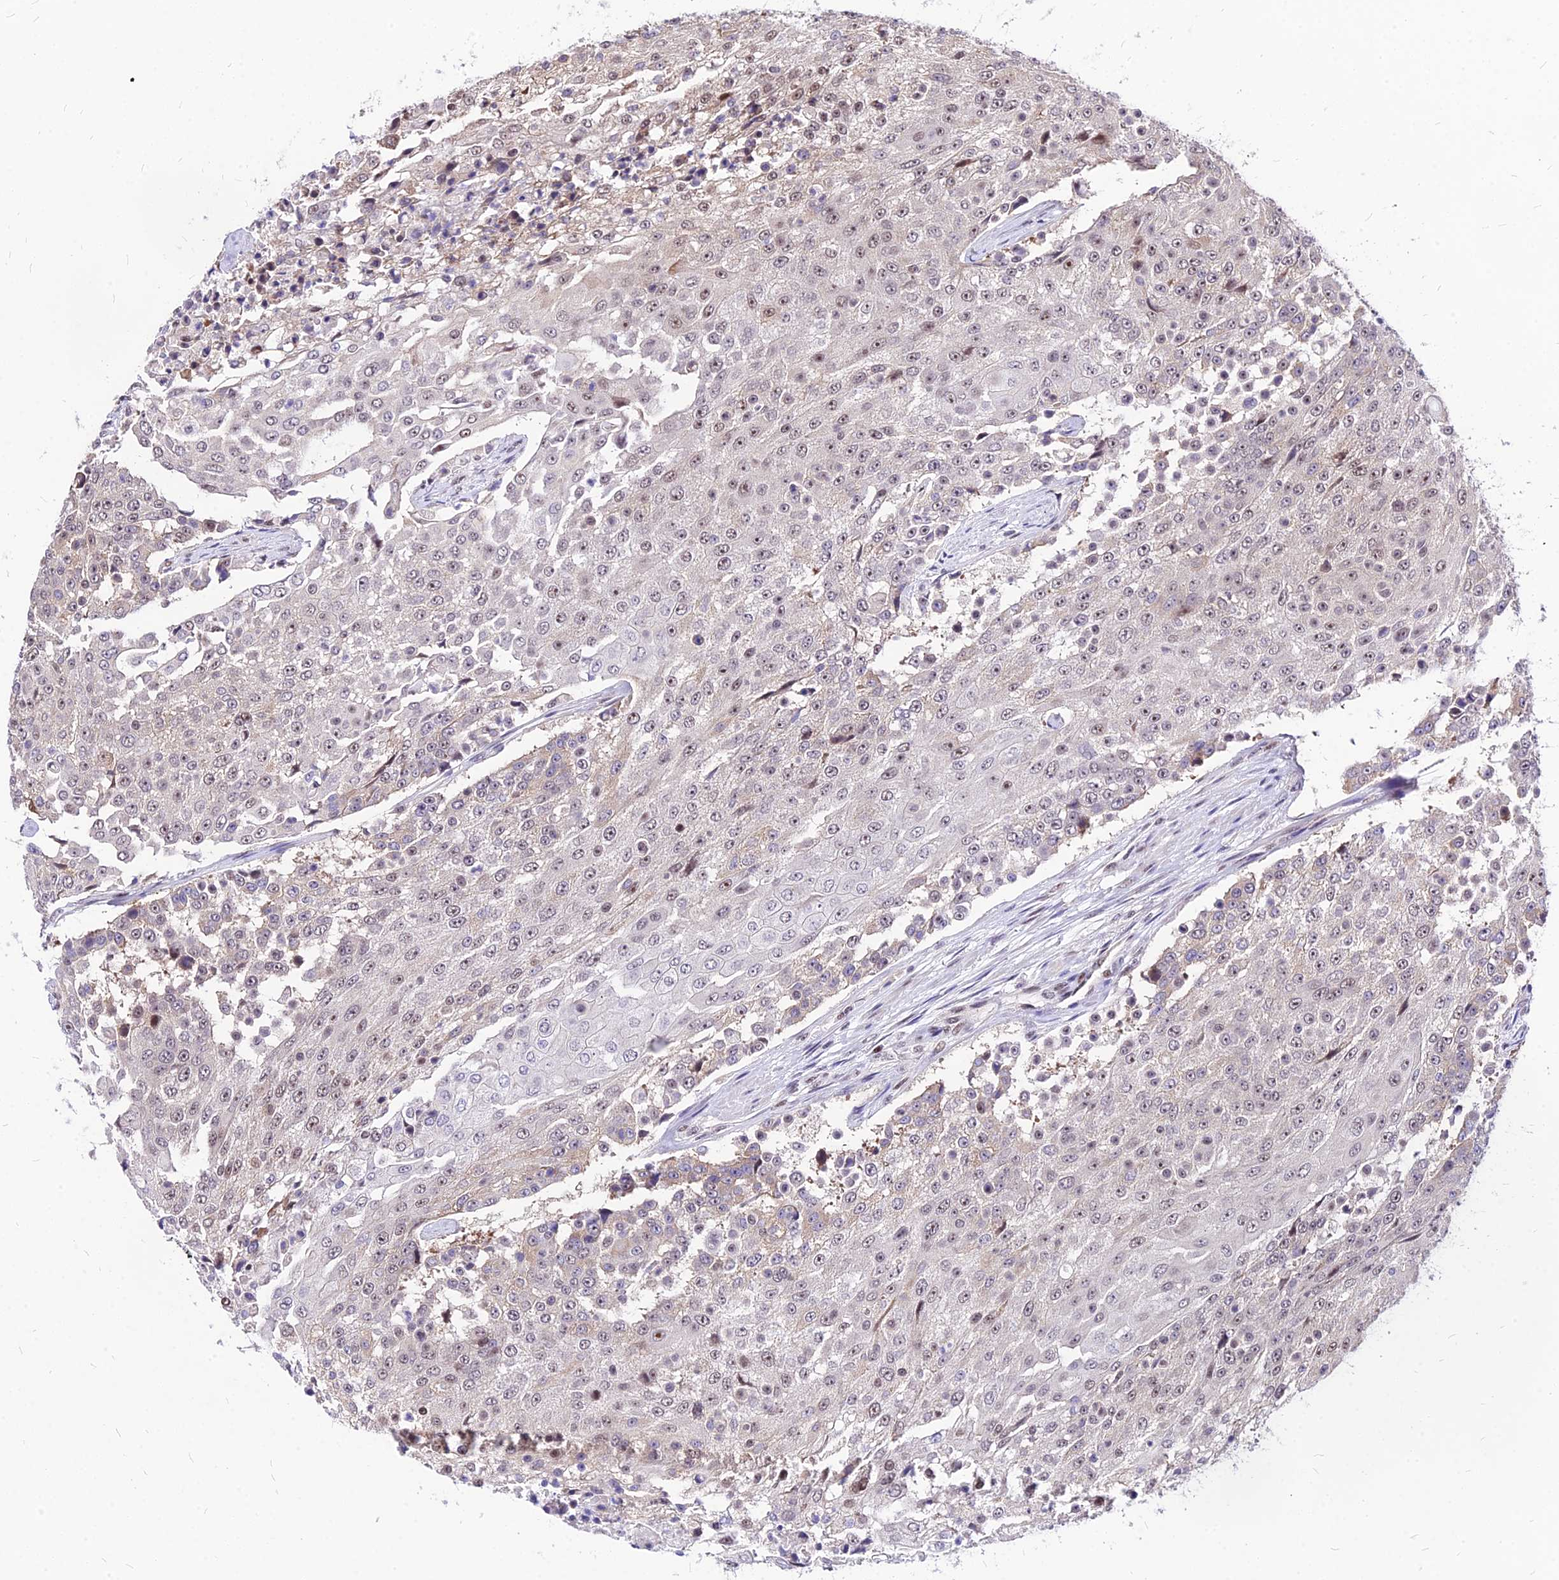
{"staining": {"intensity": "weak", "quantity": "<25%", "location": "nuclear"}, "tissue": "urothelial cancer", "cell_type": "Tumor cells", "image_type": "cancer", "snomed": [{"axis": "morphology", "description": "Urothelial carcinoma, High grade"}, {"axis": "topography", "description": "Urinary bladder"}], "caption": "Tumor cells are negative for brown protein staining in high-grade urothelial carcinoma.", "gene": "DDX55", "patient": {"sex": "female", "age": 63}}